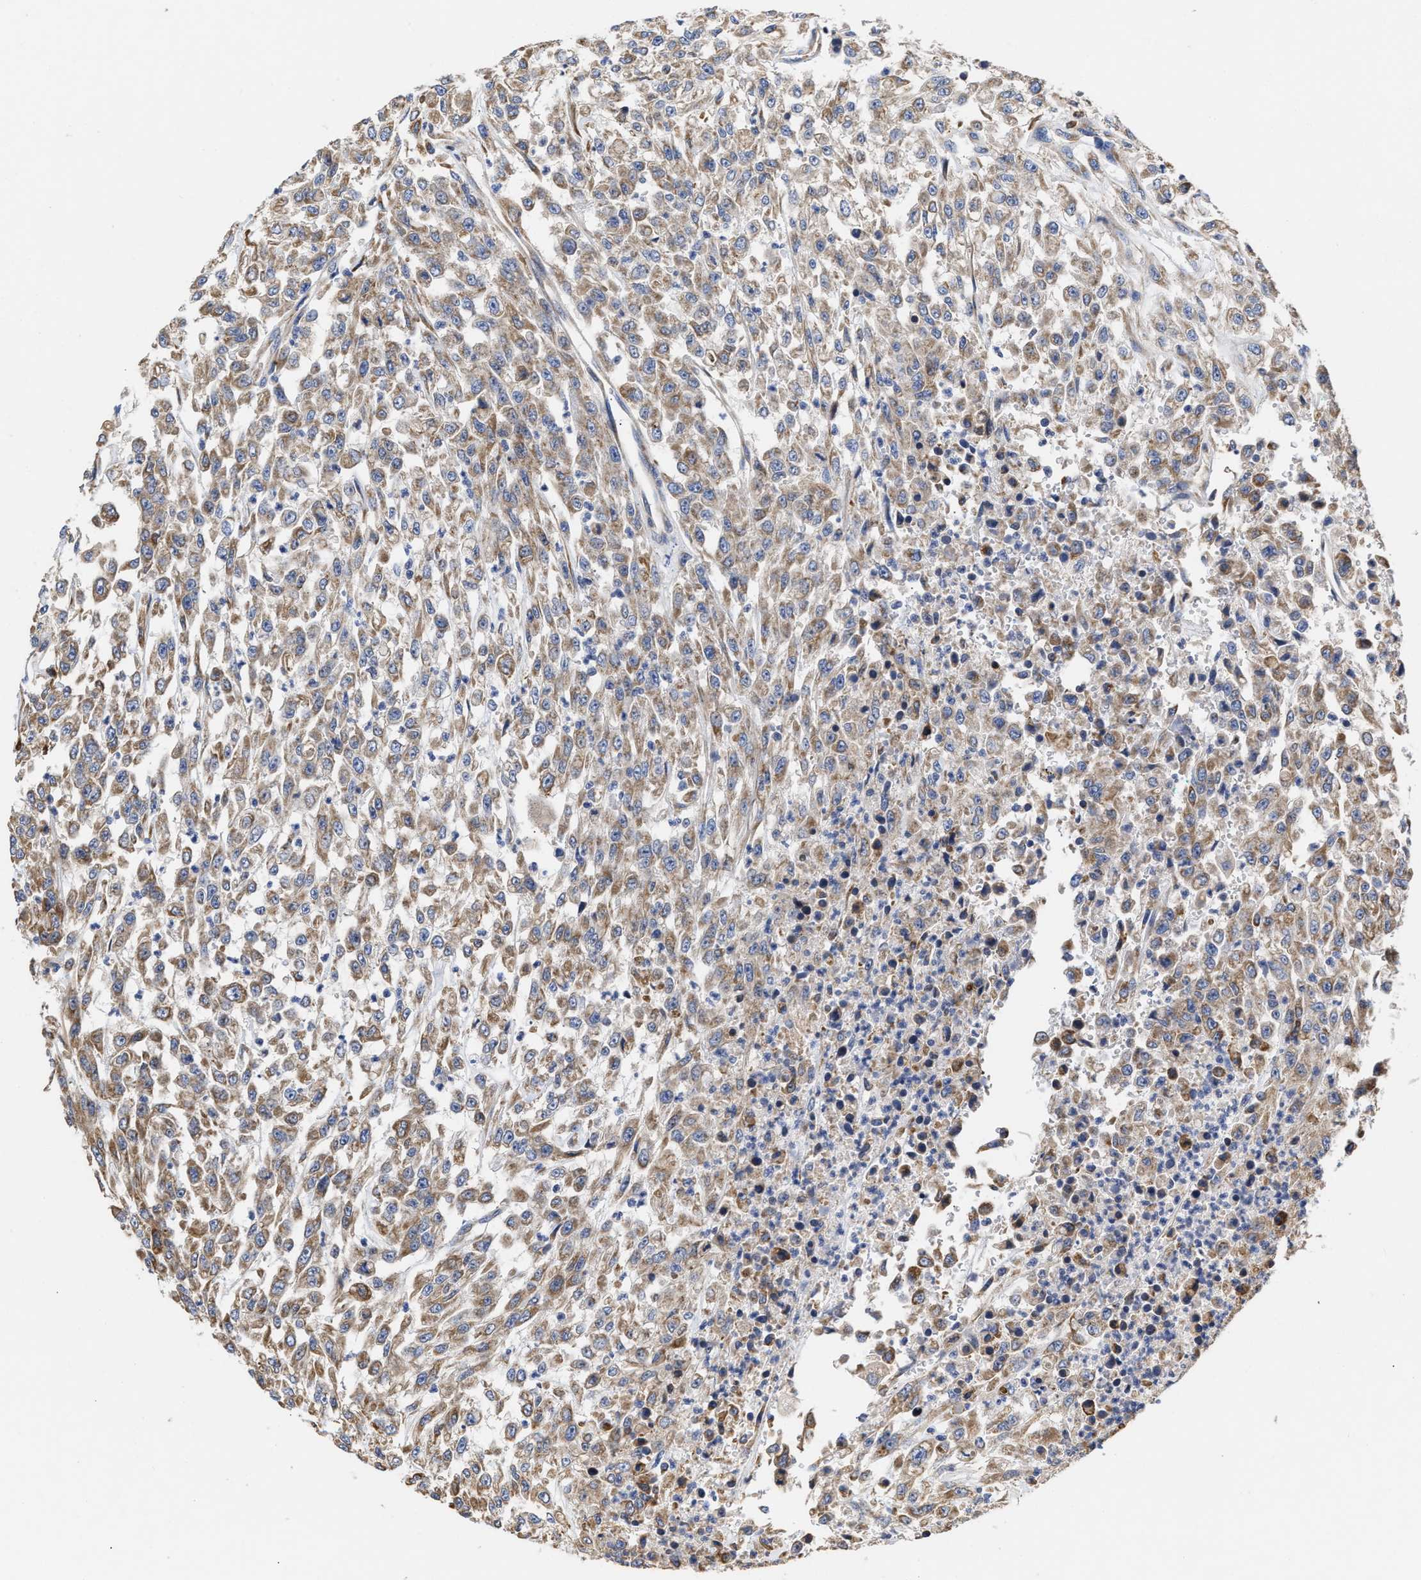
{"staining": {"intensity": "moderate", "quantity": ">75%", "location": "cytoplasmic/membranous"}, "tissue": "urothelial cancer", "cell_type": "Tumor cells", "image_type": "cancer", "snomed": [{"axis": "morphology", "description": "Urothelial carcinoma, High grade"}, {"axis": "topography", "description": "Urinary bladder"}], "caption": "Immunohistochemical staining of human urothelial cancer exhibits medium levels of moderate cytoplasmic/membranous staining in approximately >75% of tumor cells.", "gene": "MALSU1", "patient": {"sex": "male", "age": 46}}